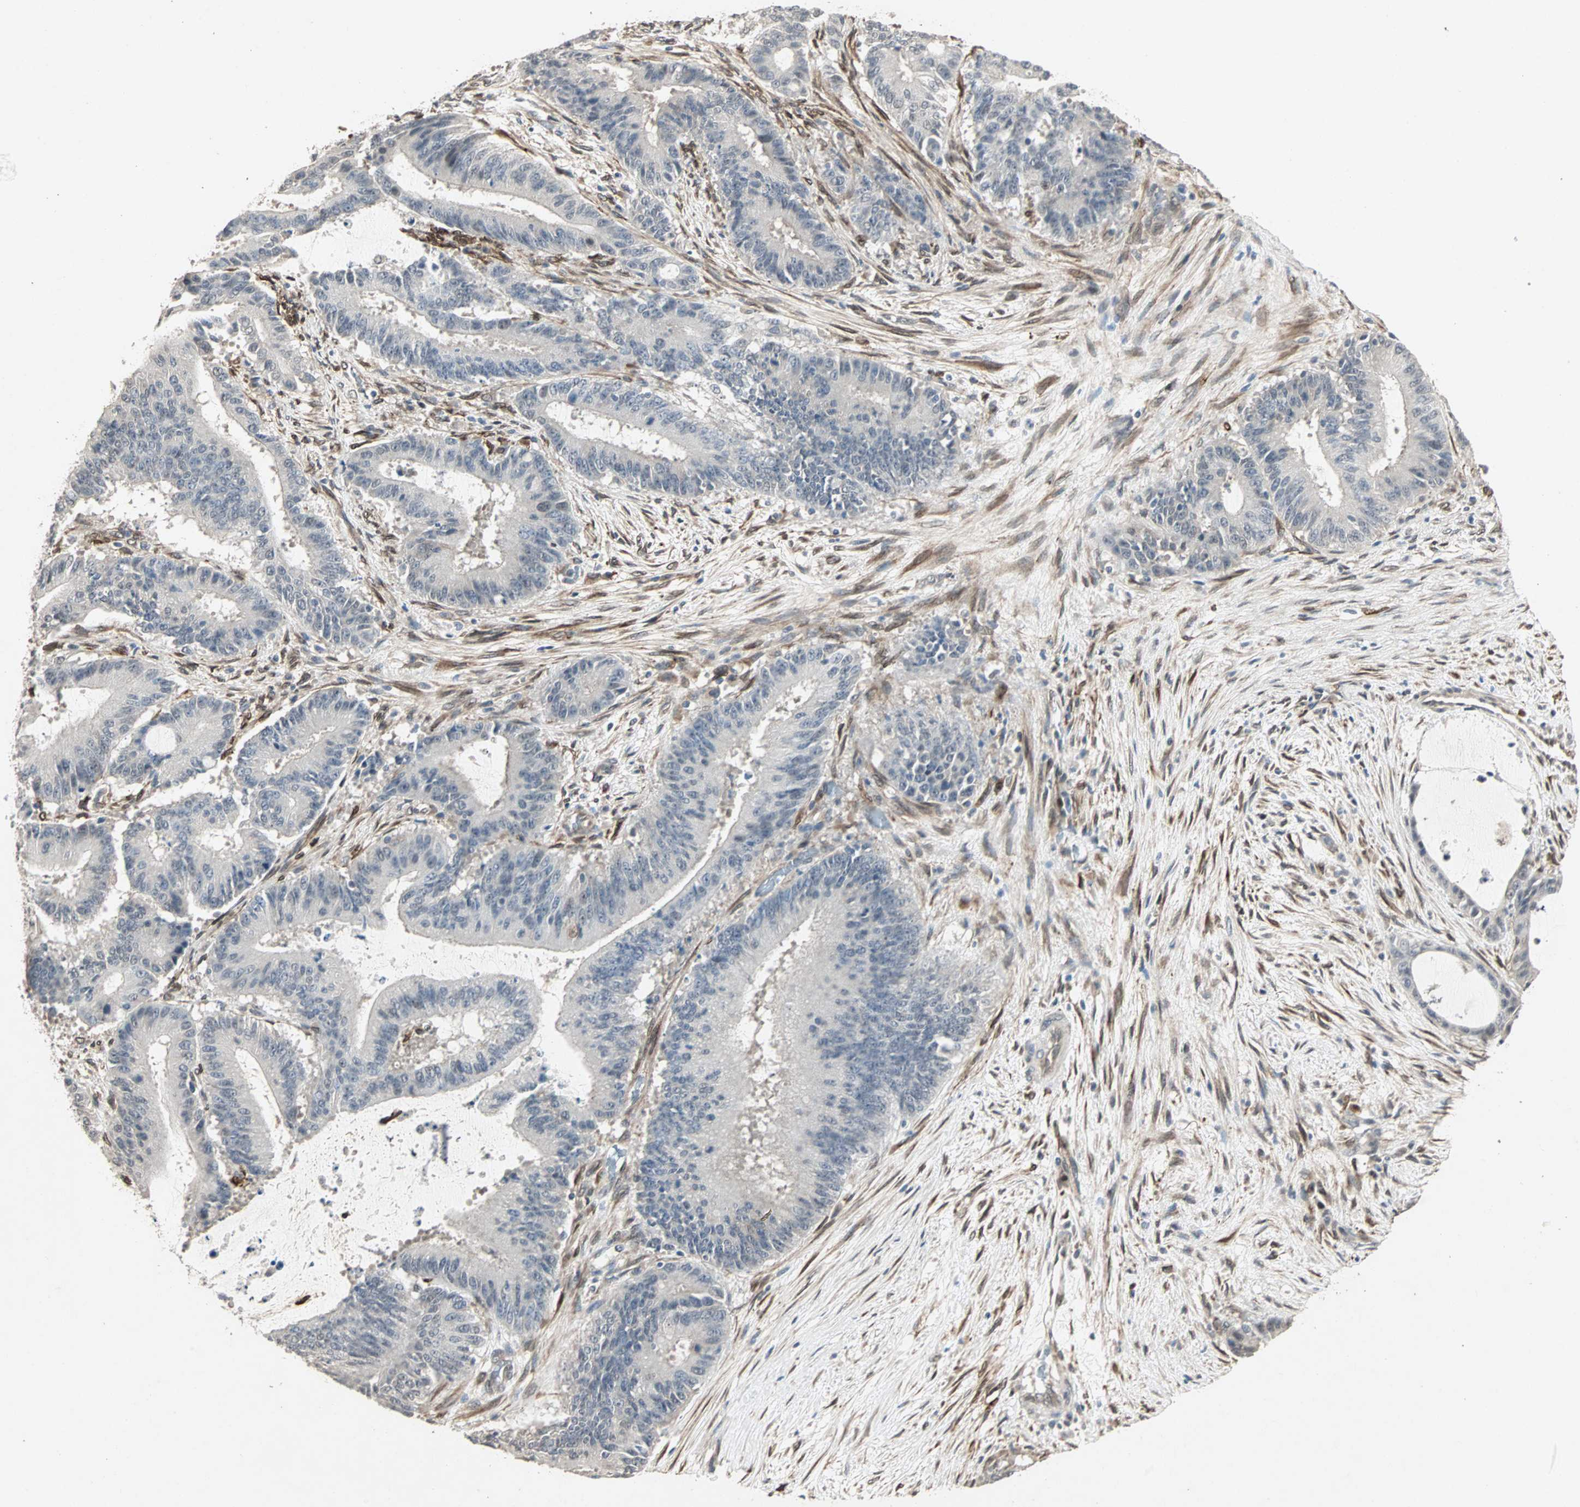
{"staining": {"intensity": "negative", "quantity": "none", "location": "none"}, "tissue": "liver cancer", "cell_type": "Tumor cells", "image_type": "cancer", "snomed": [{"axis": "morphology", "description": "Cholangiocarcinoma"}, {"axis": "topography", "description": "Liver"}], "caption": "Immunohistochemistry of liver cancer (cholangiocarcinoma) shows no expression in tumor cells. (Stains: DAB immunohistochemistry (IHC) with hematoxylin counter stain, Microscopy: brightfield microscopy at high magnification).", "gene": "TRPV4", "patient": {"sex": "female", "age": 73}}